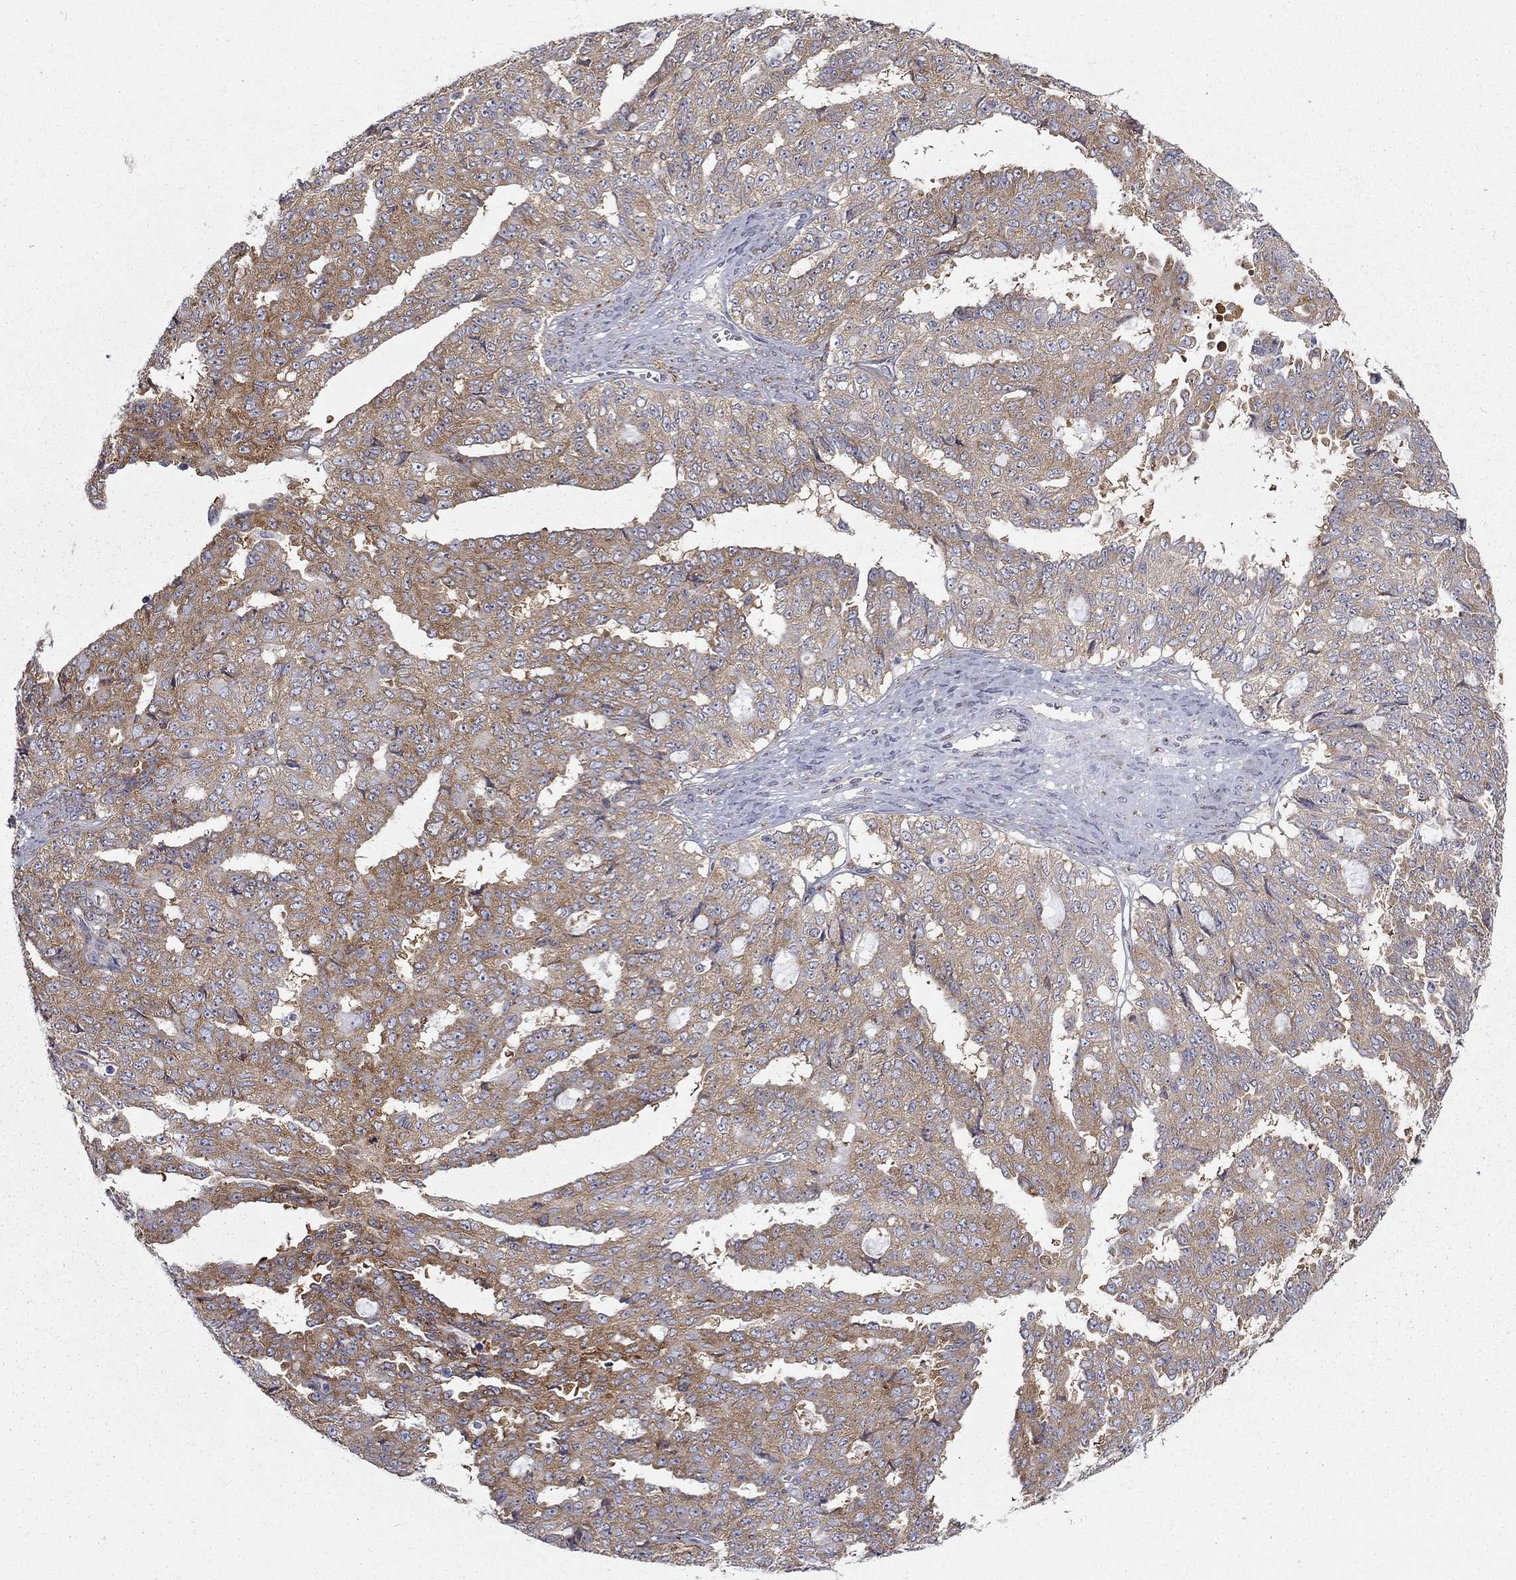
{"staining": {"intensity": "moderate", "quantity": "25%-75%", "location": "cytoplasmic/membranous"}, "tissue": "ovarian cancer", "cell_type": "Tumor cells", "image_type": "cancer", "snomed": [{"axis": "morphology", "description": "Cystadenocarcinoma, serous, NOS"}, {"axis": "topography", "description": "Ovary"}], "caption": "Immunohistochemistry (IHC) (DAB) staining of ovarian serous cystadenocarcinoma displays moderate cytoplasmic/membranous protein positivity in about 25%-75% of tumor cells. The protein of interest is stained brown, and the nuclei are stained in blue (DAB IHC with brightfield microscopy, high magnification).", "gene": "PABPC4", "patient": {"sex": "female", "age": 71}}